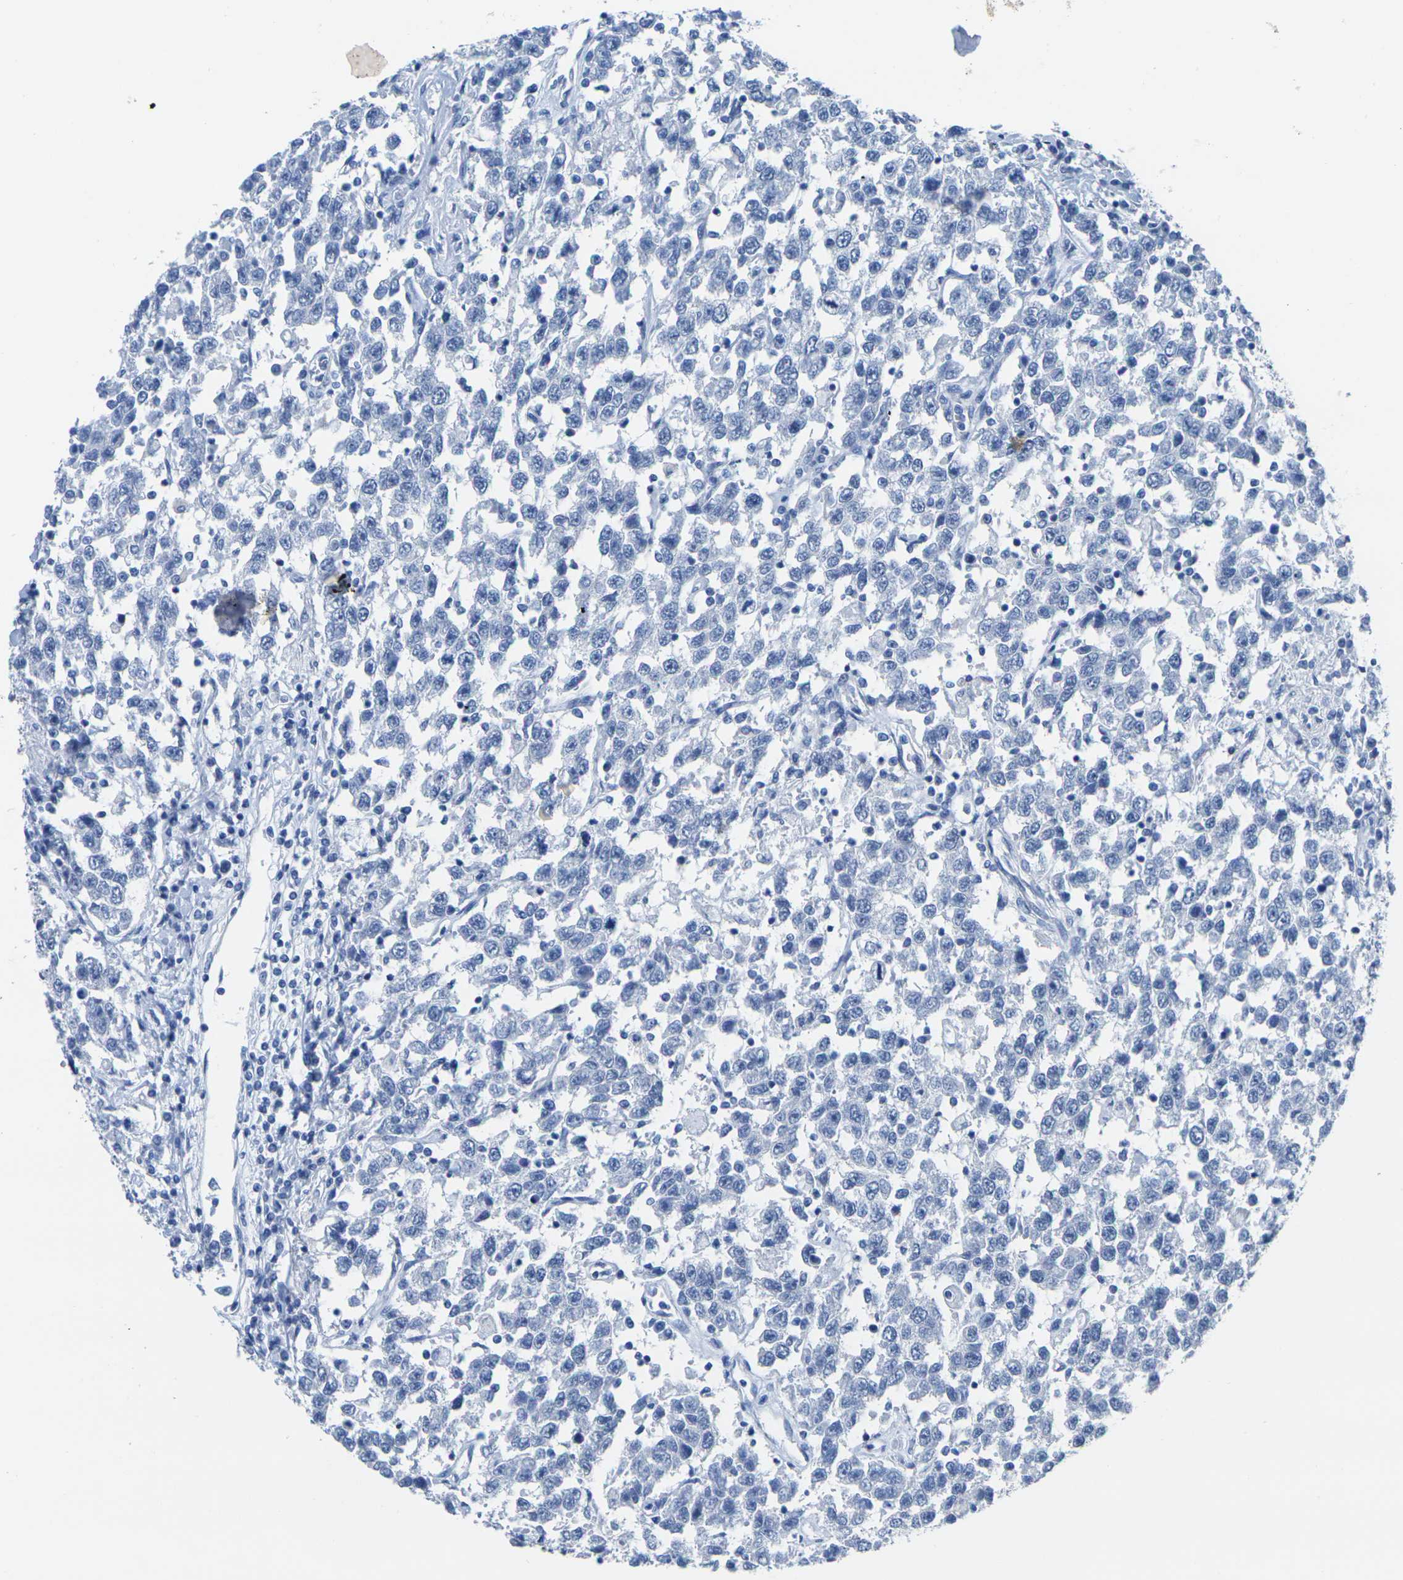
{"staining": {"intensity": "negative", "quantity": "none", "location": "none"}, "tissue": "testis cancer", "cell_type": "Tumor cells", "image_type": "cancer", "snomed": [{"axis": "morphology", "description": "Seminoma, NOS"}, {"axis": "topography", "description": "Testis"}], "caption": "Immunohistochemistry of human testis seminoma demonstrates no staining in tumor cells.", "gene": "CNN1", "patient": {"sex": "male", "age": 41}}